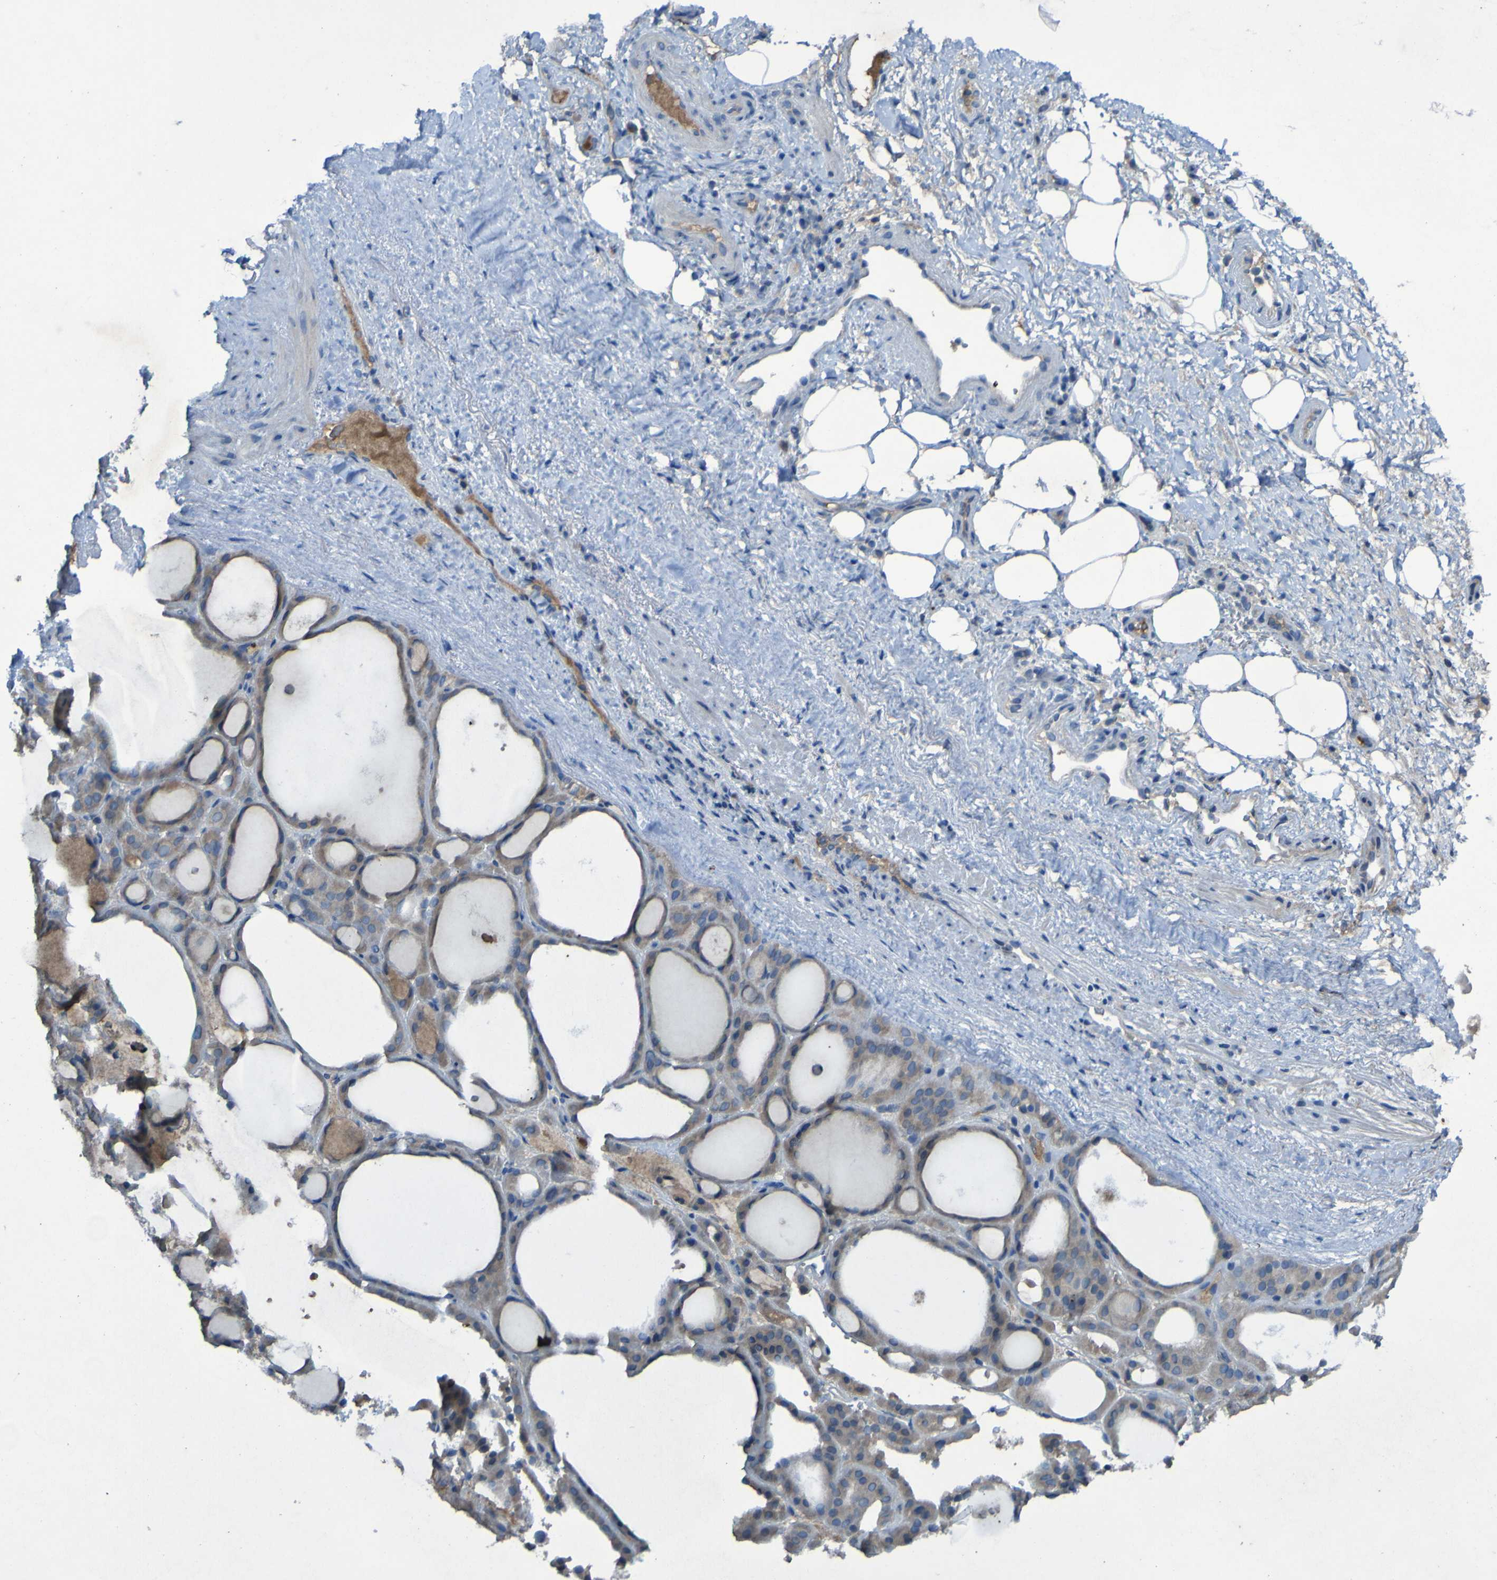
{"staining": {"intensity": "weak", "quantity": ">75%", "location": "cytoplasmic/membranous"}, "tissue": "thyroid gland", "cell_type": "Glandular cells", "image_type": "normal", "snomed": [{"axis": "morphology", "description": "Normal tissue, NOS"}, {"axis": "morphology", "description": "Carcinoma, NOS"}, {"axis": "topography", "description": "Thyroid gland"}], "caption": "Thyroid gland stained with immunohistochemistry (IHC) exhibits weak cytoplasmic/membranous staining in about >75% of glandular cells.", "gene": "SGK2", "patient": {"sex": "female", "age": 86}}